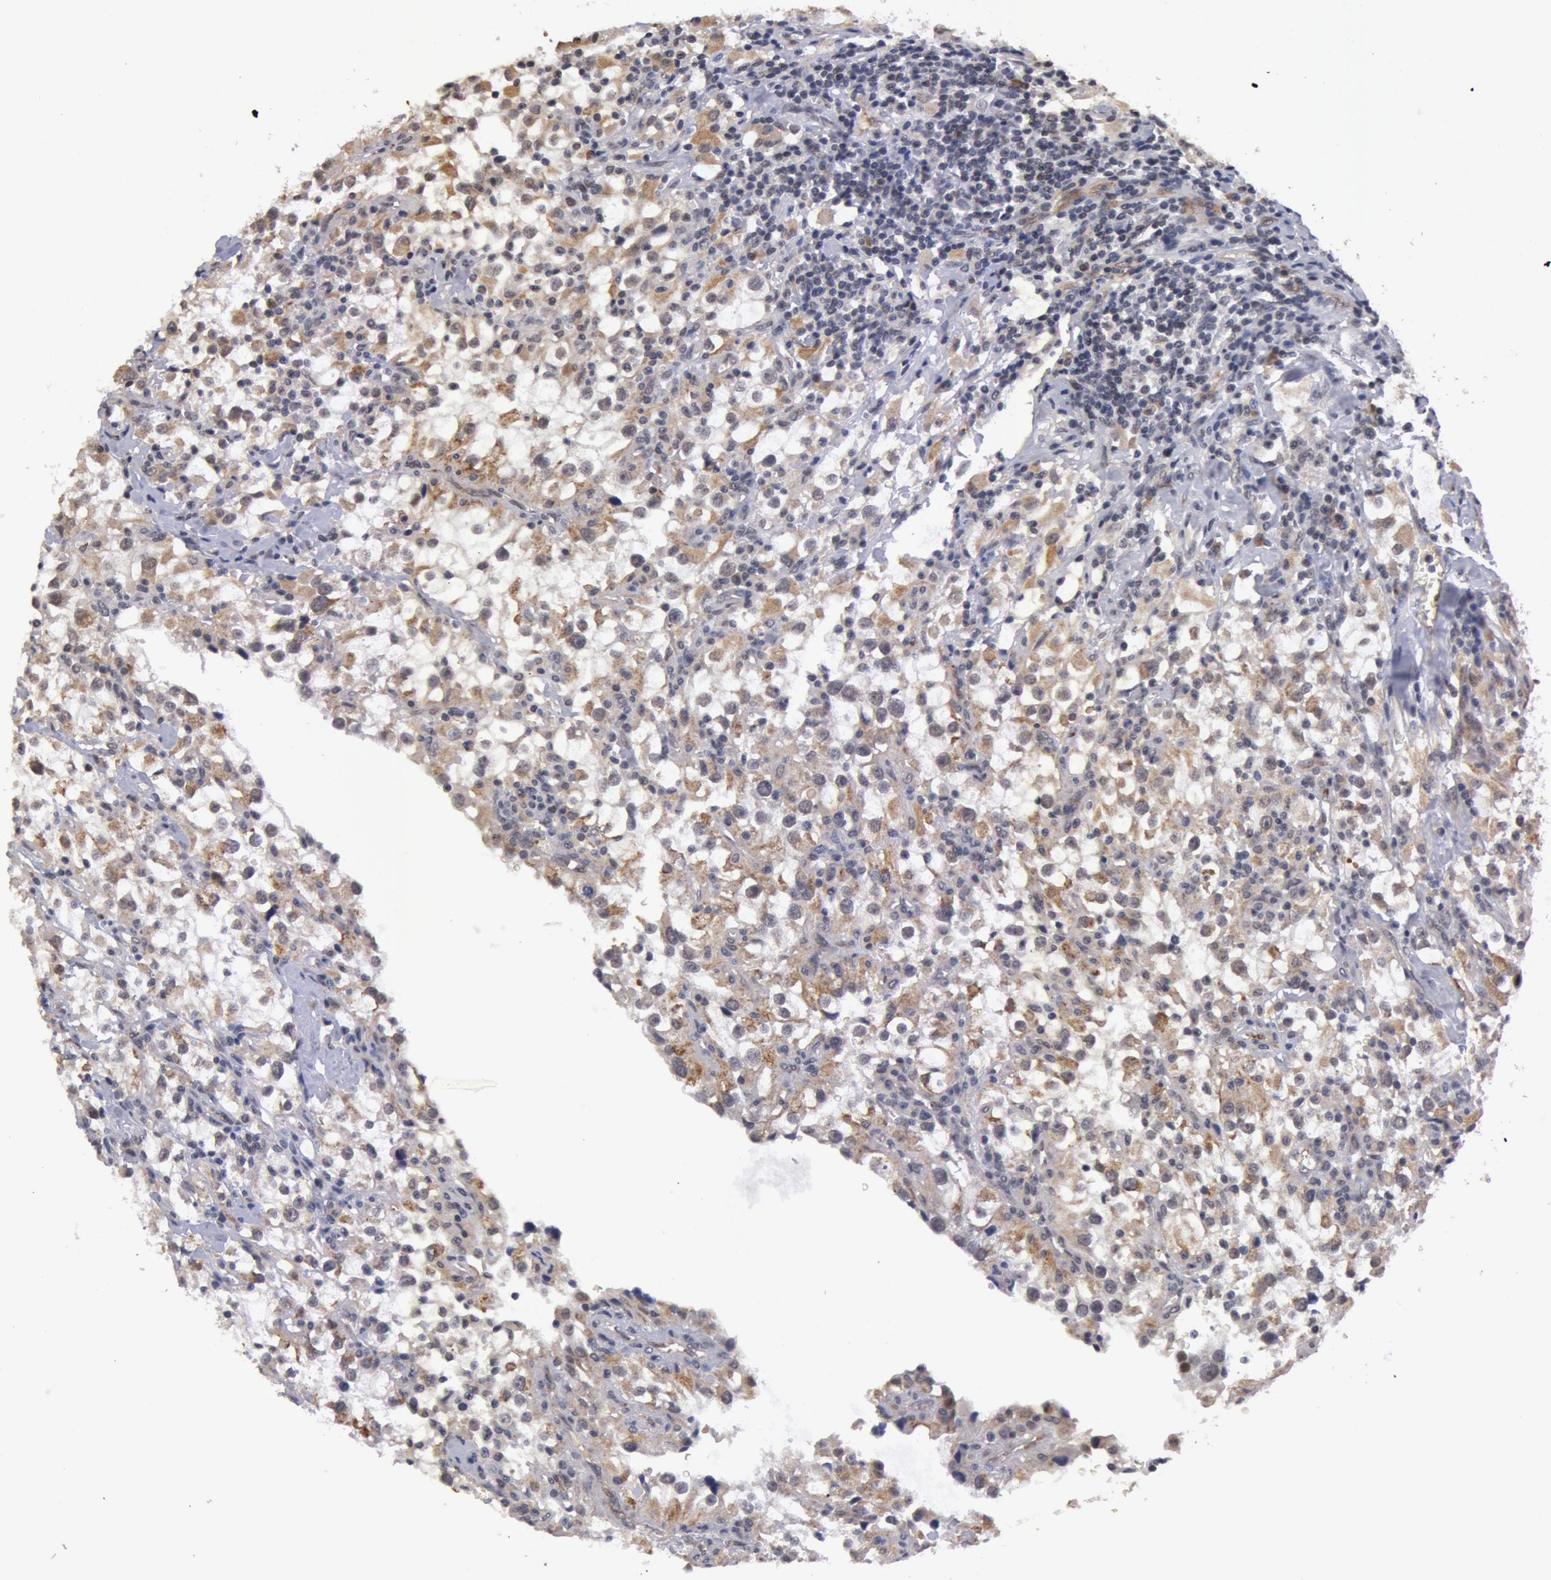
{"staining": {"intensity": "moderate", "quantity": "<25%", "location": "cytoplasmic/membranous"}, "tissue": "renal cancer", "cell_type": "Tumor cells", "image_type": "cancer", "snomed": [{"axis": "morphology", "description": "Adenocarcinoma, NOS"}, {"axis": "topography", "description": "Kidney"}], "caption": "Renal adenocarcinoma stained with DAB IHC displays low levels of moderate cytoplasmic/membranous expression in approximately <25% of tumor cells. (DAB (3,3'-diaminobenzidine) IHC with brightfield microscopy, high magnification).", "gene": "SYTL4", "patient": {"sex": "female", "age": 52}}